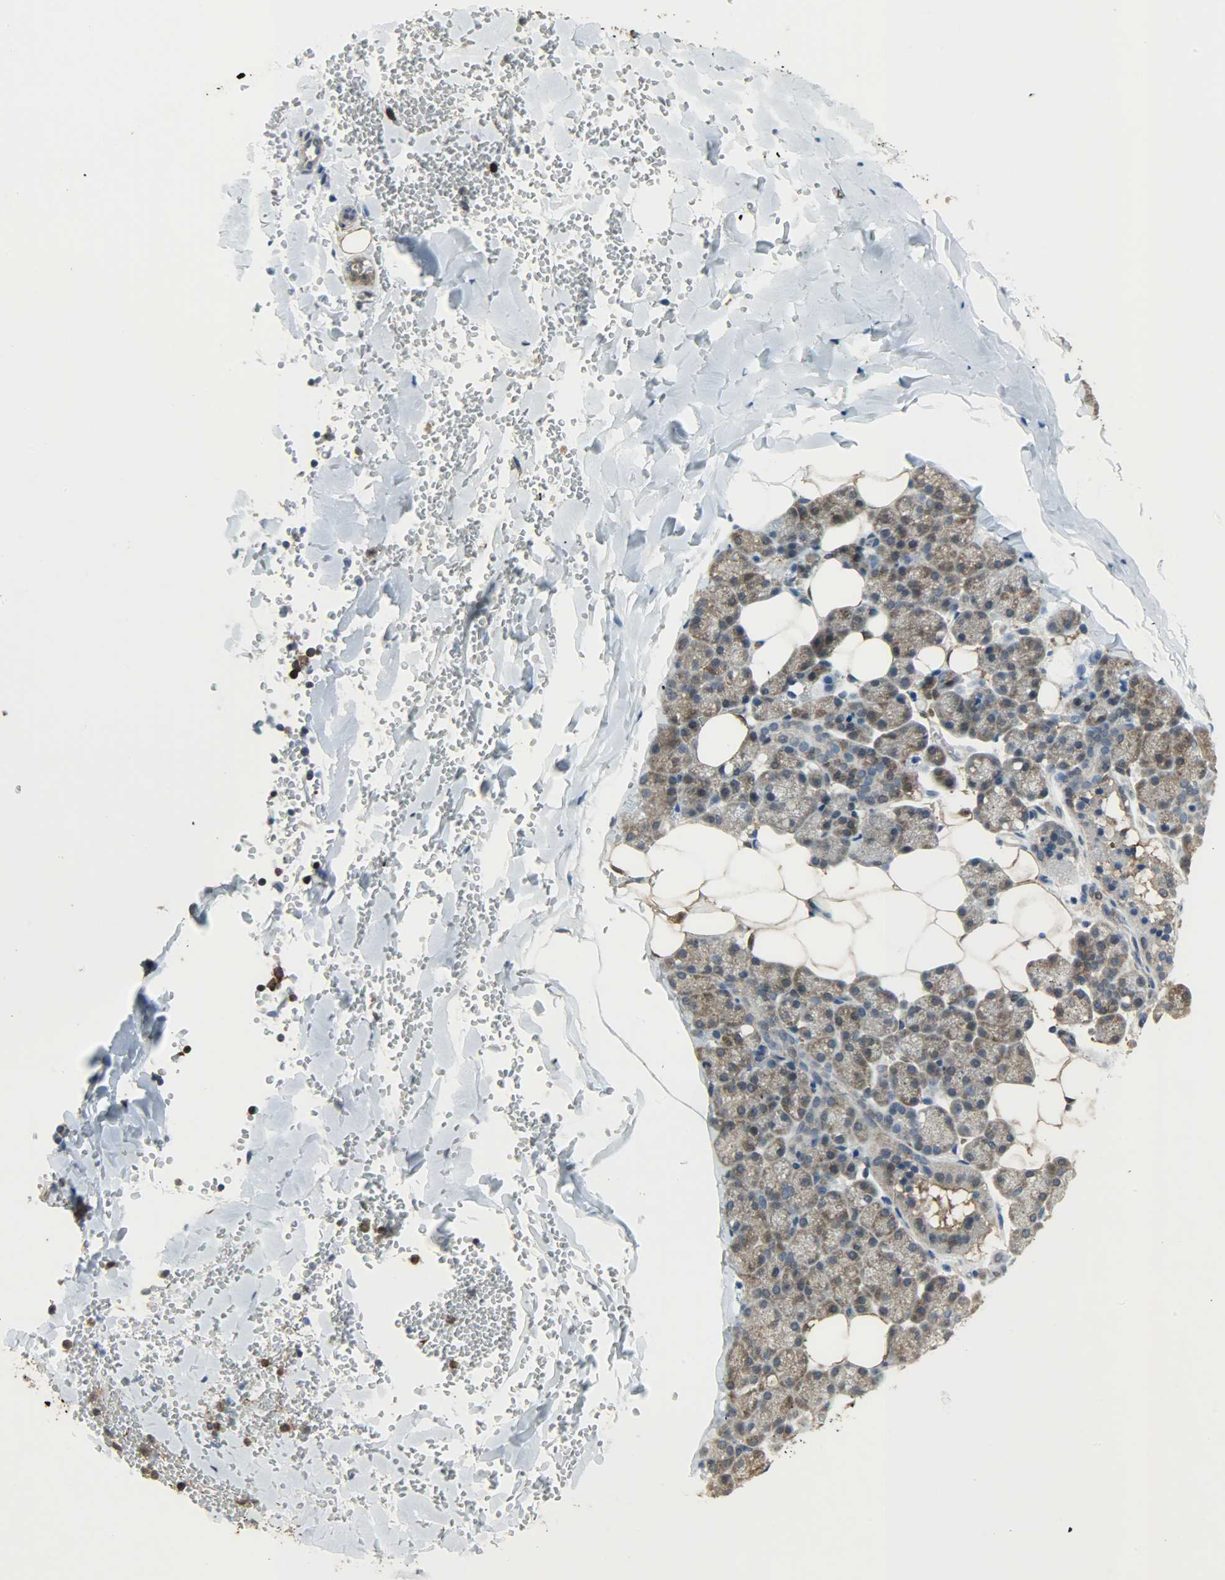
{"staining": {"intensity": "moderate", "quantity": ">75%", "location": "cytoplasmic/membranous"}, "tissue": "salivary gland", "cell_type": "Glandular cells", "image_type": "normal", "snomed": [{"axis": "morphology", "description": "Normal tissue, NOS"}, {"axis": "topography", "description": "Lymph node"}, {"axis": "topography", "description": "Salivary gland"}], "caption": "High-magnification brightfield microscopy of benign salivary gland stained with DAB (3,3'-diaminobenzidine) (brown) and counterstained with hematoxylin (blue). glandular cells exhibit moderate cytoplasmic/membranous expression is present in about>75% of cells.", "gene": "LDHB", "patient": {"sex": "male", "age": 8}}